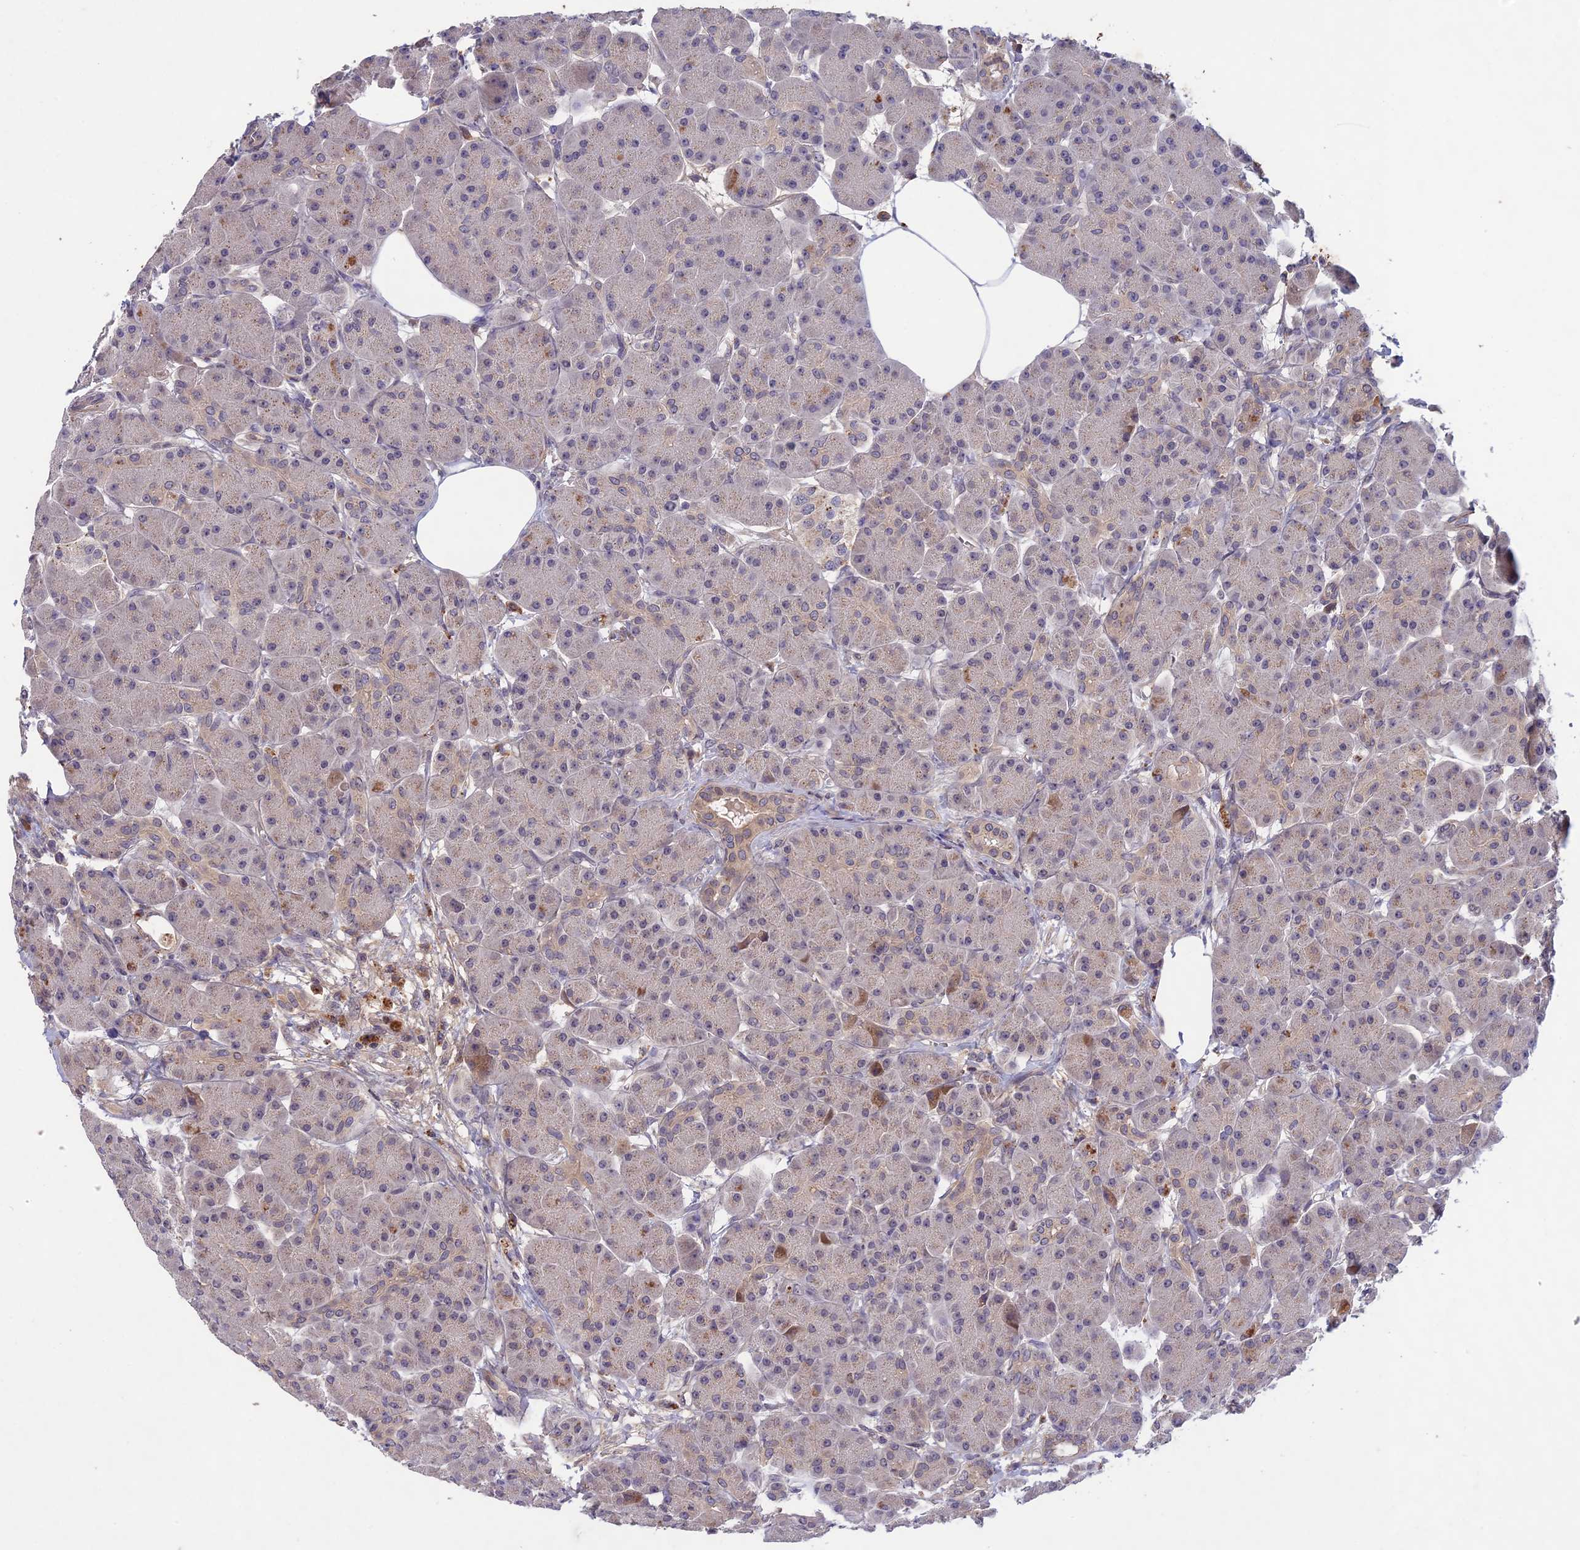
{"staining": {"intensity": "moderate", "quantity": "25%-75%", "location": "cytoplasmic/membranous"}, "tissue": "pancreas", "cell_type": "Exocrine glandular cells", "image_type": "normal", "snomed": [{"axis": "morphology", "description": "Normal tissue, NOS"}, {"axis": "topography", "description": "Pancreas"}], "caption": "Pancreas stained for a protein demonstrates moderate cytoplasmic/membranous positivity in exocrine glandular cells. The protein of interest is stained brown, and the nuclei are stained in blue (DAB (3,3'-diaminobenzidine) IHC with brightfield microscopy, high magnification).", "gene": "ADO", "patient": {"sex": "male", "age": 63}}